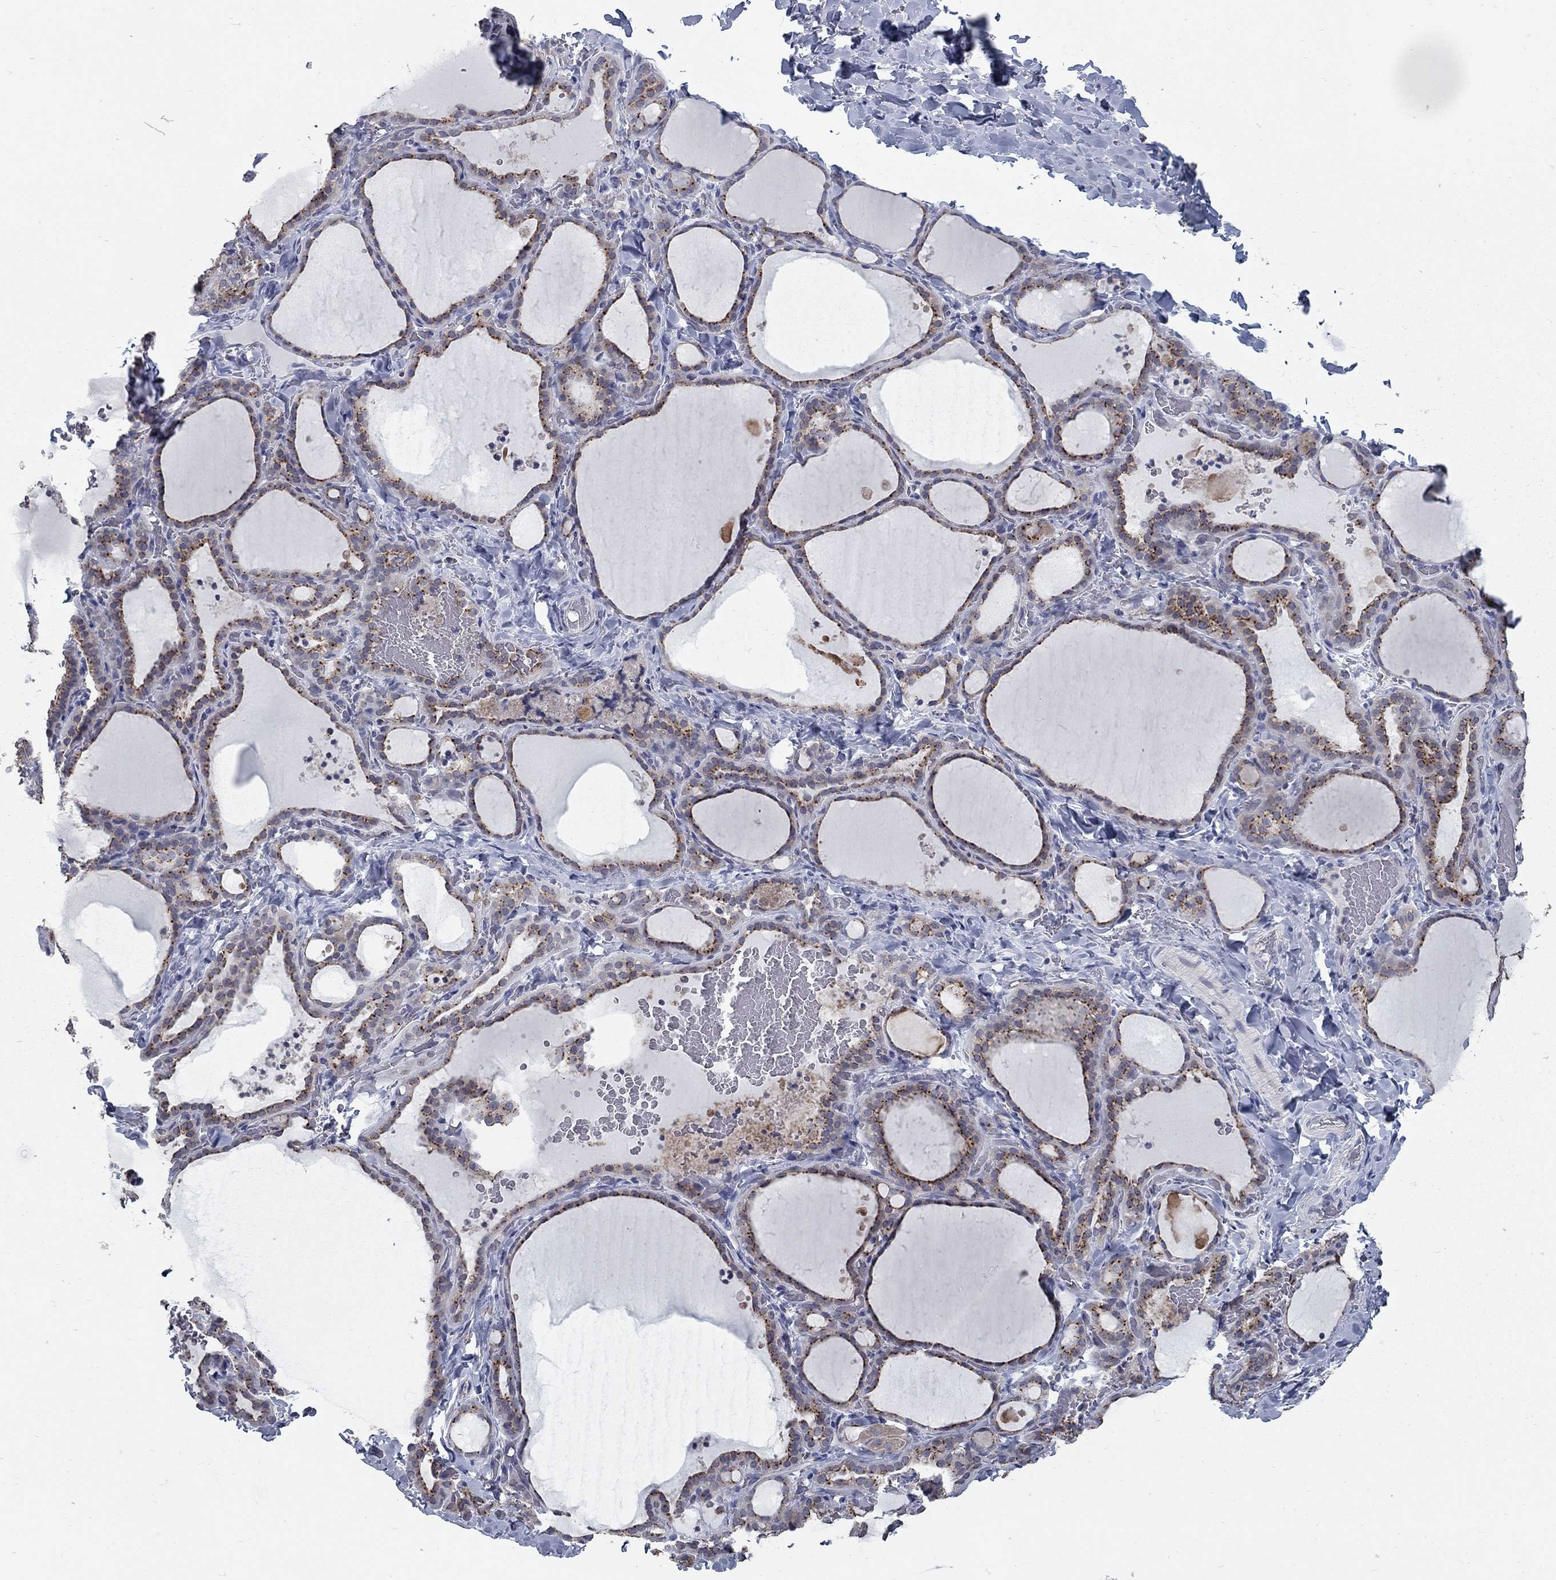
{"staining": {"intensity": "strong", "quantity": "<25%", "location": "cytoplasmic/membranous"}, "tissue": "thyroid gland", "cell_type": "Glandular cells", "image_type": "normal", "snomed": [{"axis": "morphology", "description": "Normal tissue, NOS"}, {"axis": "topography", "description": "Thyroid gland"}], "caption": "This photomicrograph demonstrates IHC staining of unremarkable human thyroid gland, with medium strong cytoplasmic/membranous positivity in about <25% of glandular cells.", "gene": "KIAA0319L", "patient": {"sex": "female", "age": 22}}